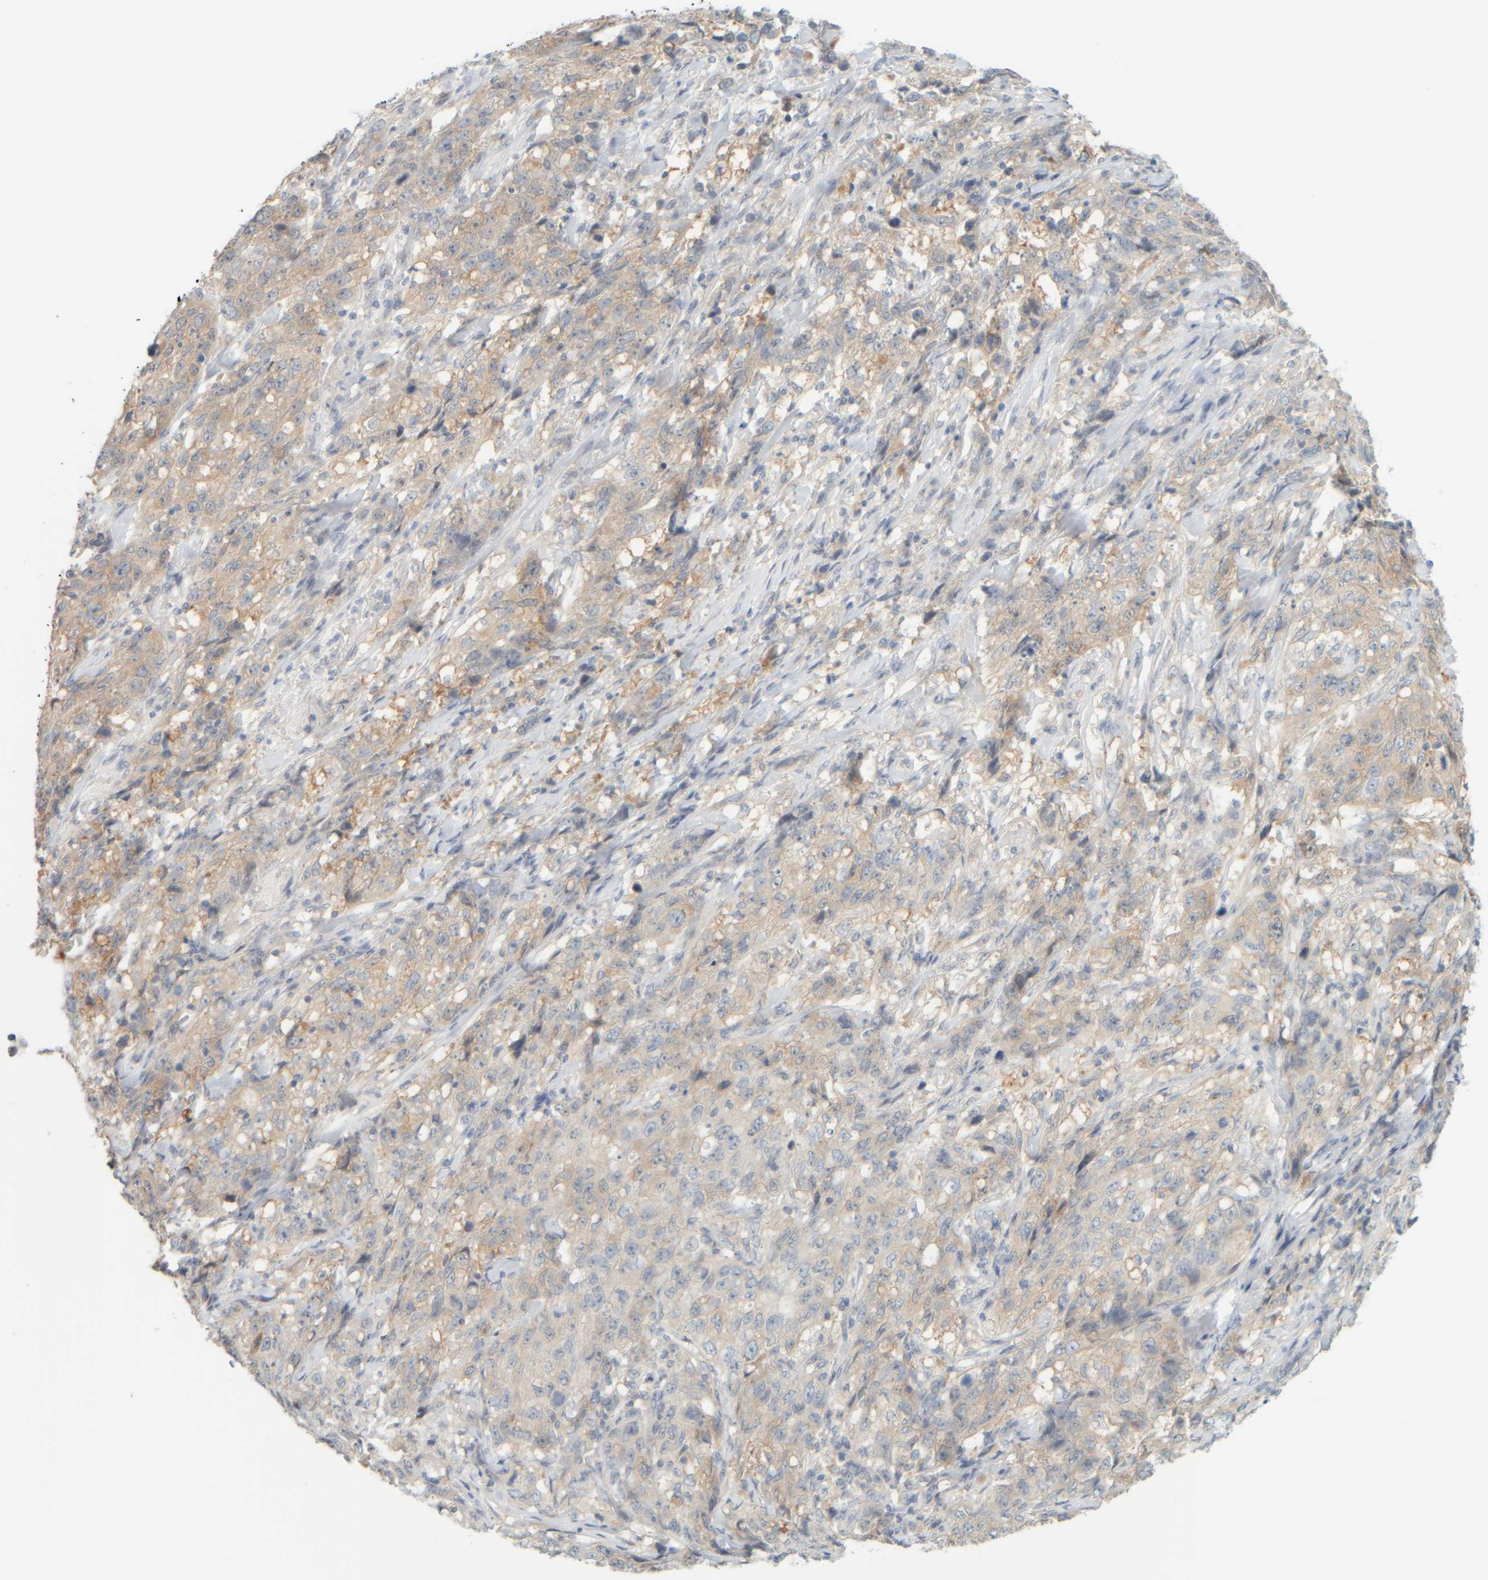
{"staining": {"intensity": "weak", "quantity": "25%-75%", "location": "cytoplasmic/membranous"}, "tissue": "stomach cancer", "cell_type": "Tumor cells", "image_type": "cancer", "snomed": [{"axis": "morphology", "description": "Adenocarcinoma, NOS"}, {"axis": "topography", "description": "Stomach"}], "caption": "Stomach adenocarcinoma stained with IHC shows weak cytoplasmic/membranous staining in approximately 25%-75% of tumor cells.", "gene": "PTGES3L-AARSD1", "patient": {"sex": "male", "age": 48}}